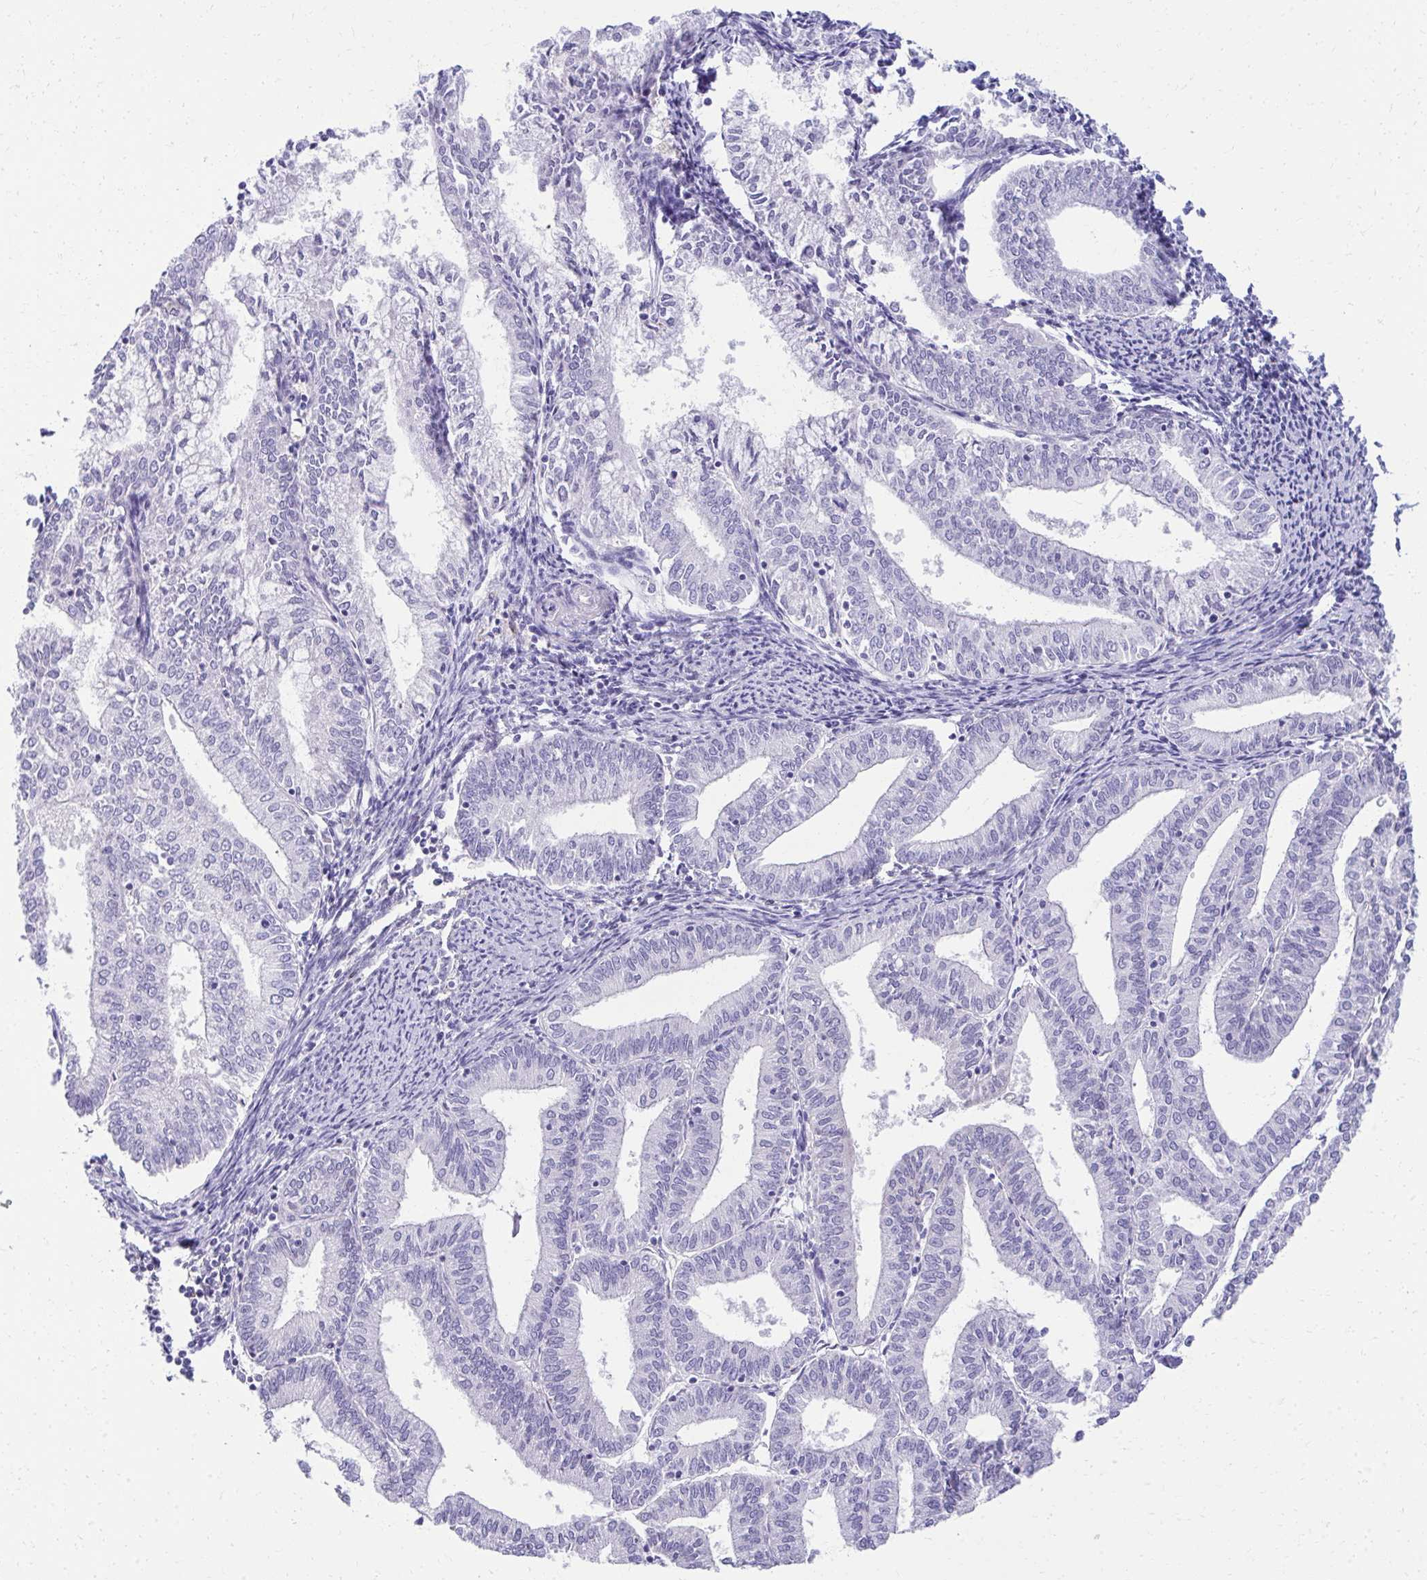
{"staining": {"intensity": "negative", "quantity": "none", "location": "none"}, "tissue": "endometrial cancer", "cell_type": "Tumor cells", "image_type": "cancer", "snomed": [{"axis": "morphology", "description": "Adenocarcinoma, NOS"}, {"axis": "topography", "description": "Endometrium"}], "caption": "The image reveals no significant expression in tumor cells of endometrial adenocarcinoma.", "gene": "AIG1", "patient": {"sex": "female", "age": 61}}